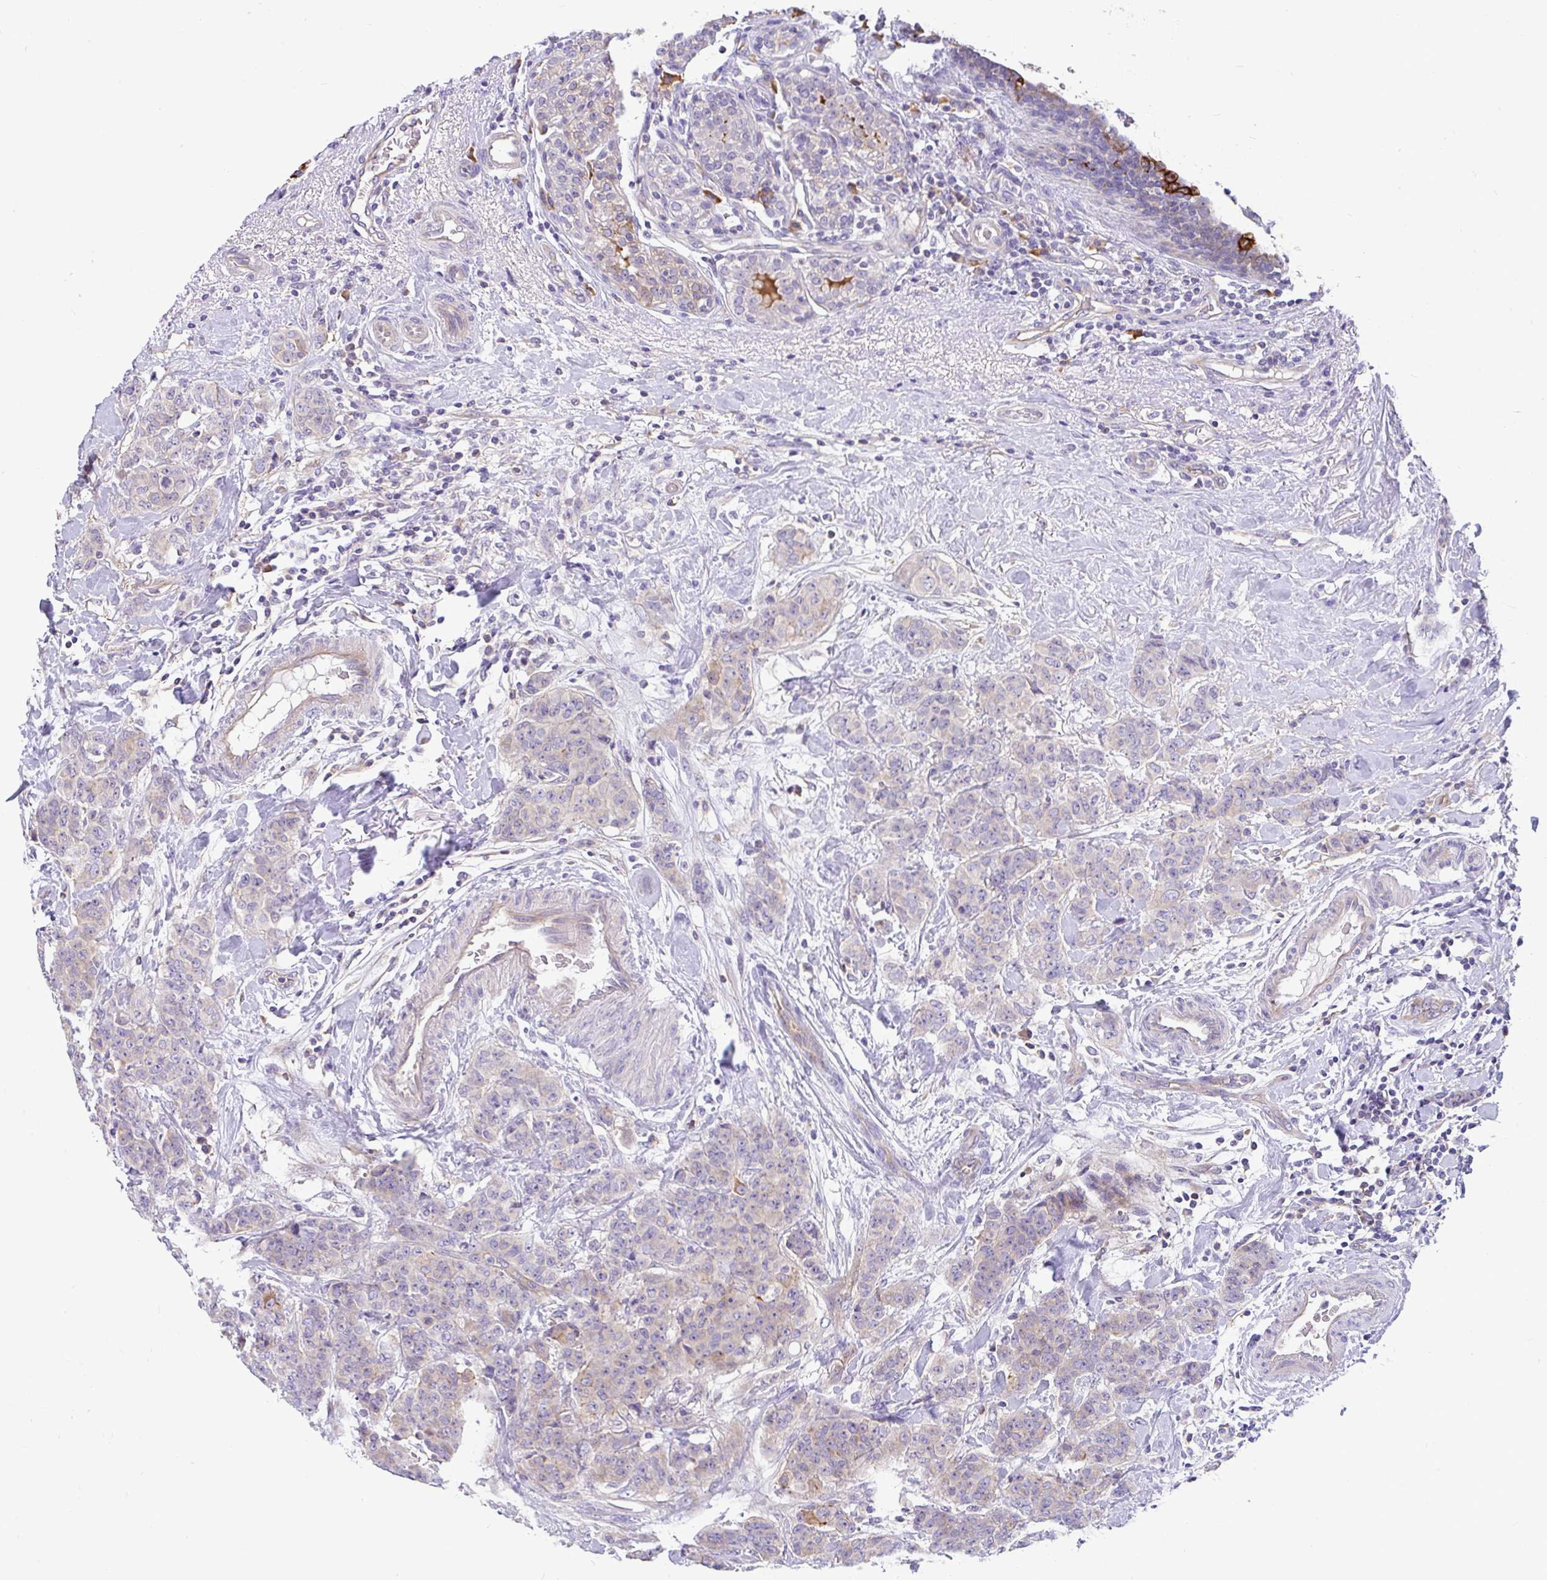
{"staining": {"intensity": "moderate", "quantity": "<25%", "location": "cytoplasmic/membranous"}, "tissue": "breast cancer", "cell_type": "Tumor cells", "image_type": "cancer", "snomed": [{"axis": "morphology", "description": "Duct carcinoma"}, {"axis": "topography", "description": "Breast"}], "caption": "An immunohistochemistry (IHC) photomicrograph of tumor tissue is shown. Protein staining in brown labels moderate cytoplasmic/membranous positivity in breast invasive ductal carcinoma within tumor cells. Immunohistochemistry (ihc) stains the protein in brown and the nuclei are stained blue.", "gene": "LRRC26", "patient": {"sex": "female", "age": 40}}